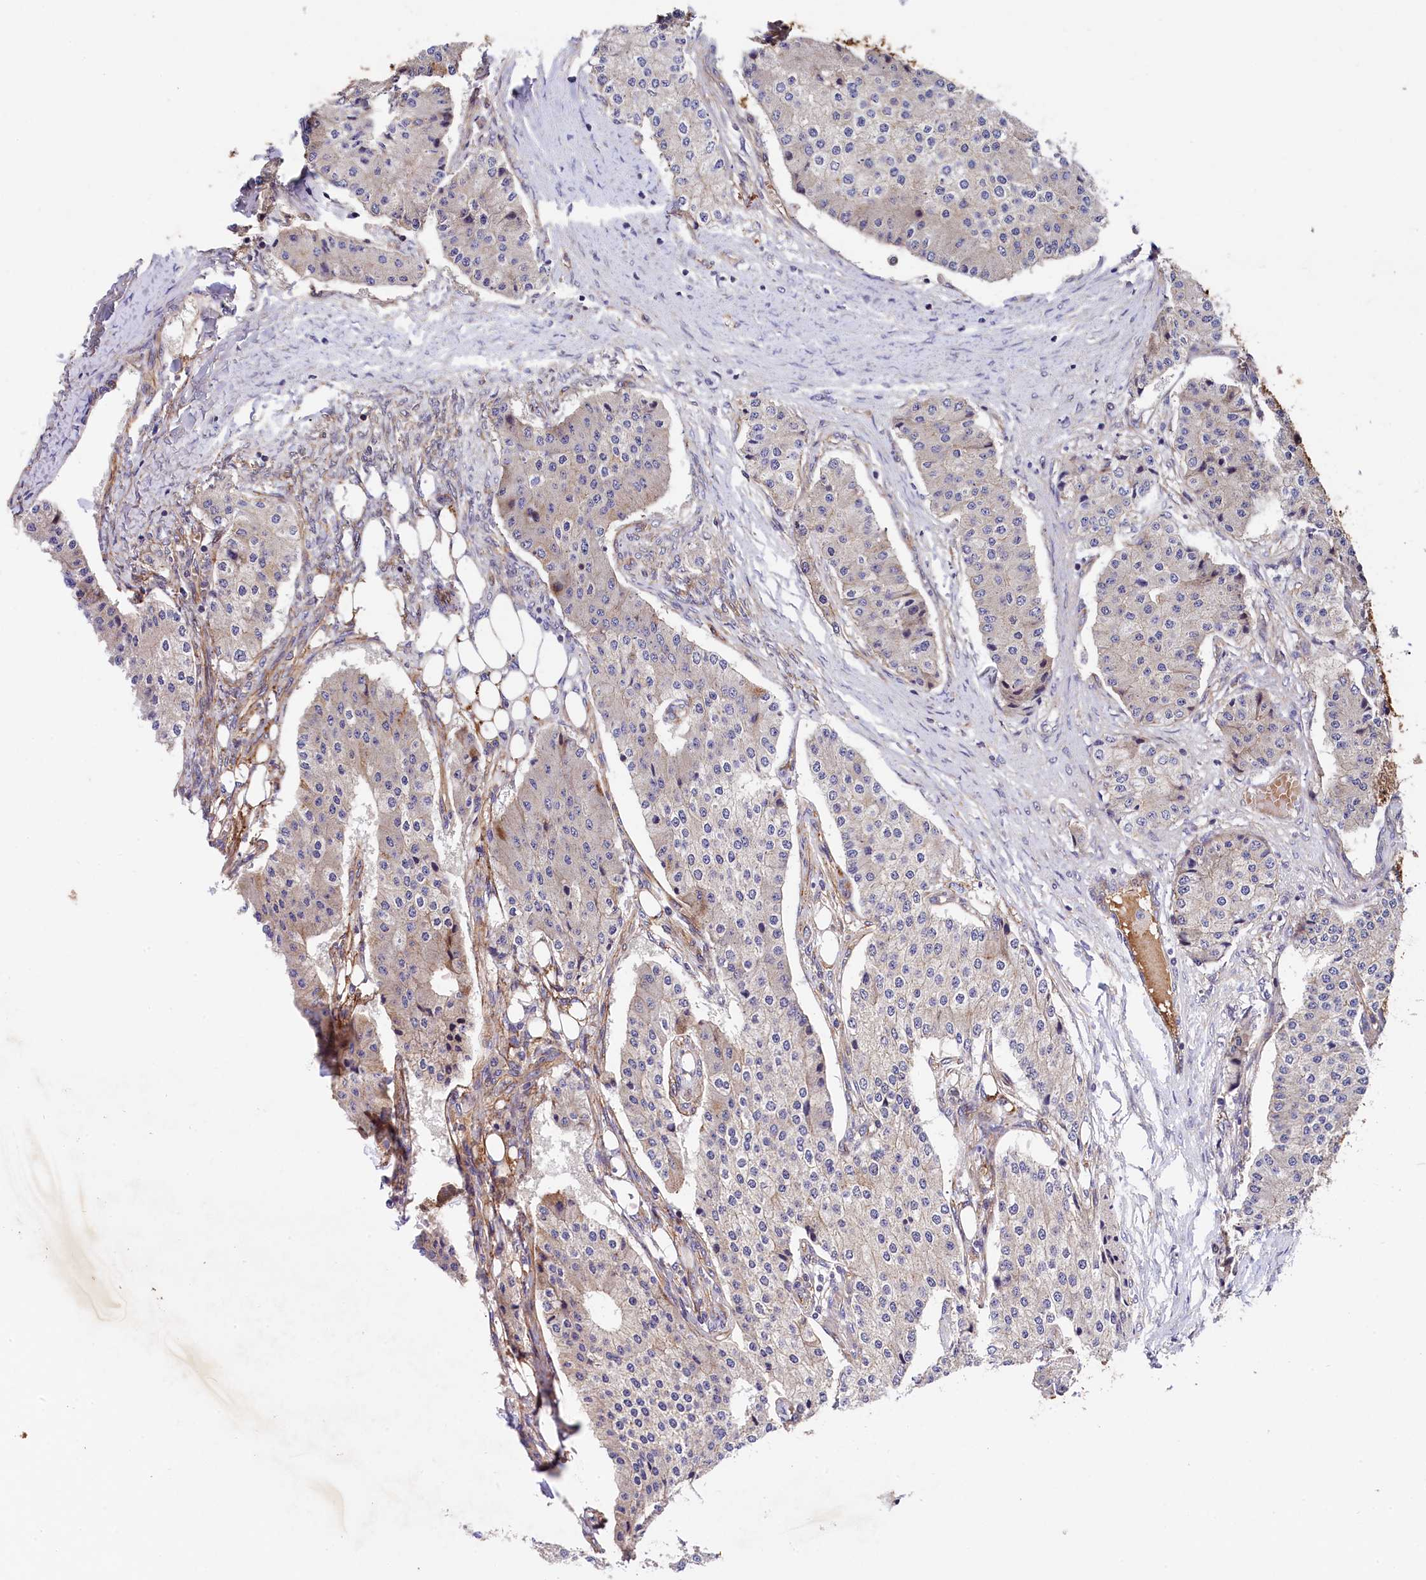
{"staining": {"intensity": "negative", "quantity": "none", "location": "none"}, "tissue": "carcinoid", "cell_type": "Tumor cells", "image_type": "cancer", "snomed": [{"axis": "morphology", "description": "Carcinoid, malignant, NOS"}, {"axis": "topography", "description": "Colon"}], "caption": "Carcinoid was stained to show a protein in brown. There is no significant expression in tumor cells. The staining was performed using DAB to visualize the protein expression in brown, while the nuclei were stained in blue with hematoxylin (Magnification: 20x).", "gene": "ARL14EP", "patient": {"sex": "female", "age": 52}}